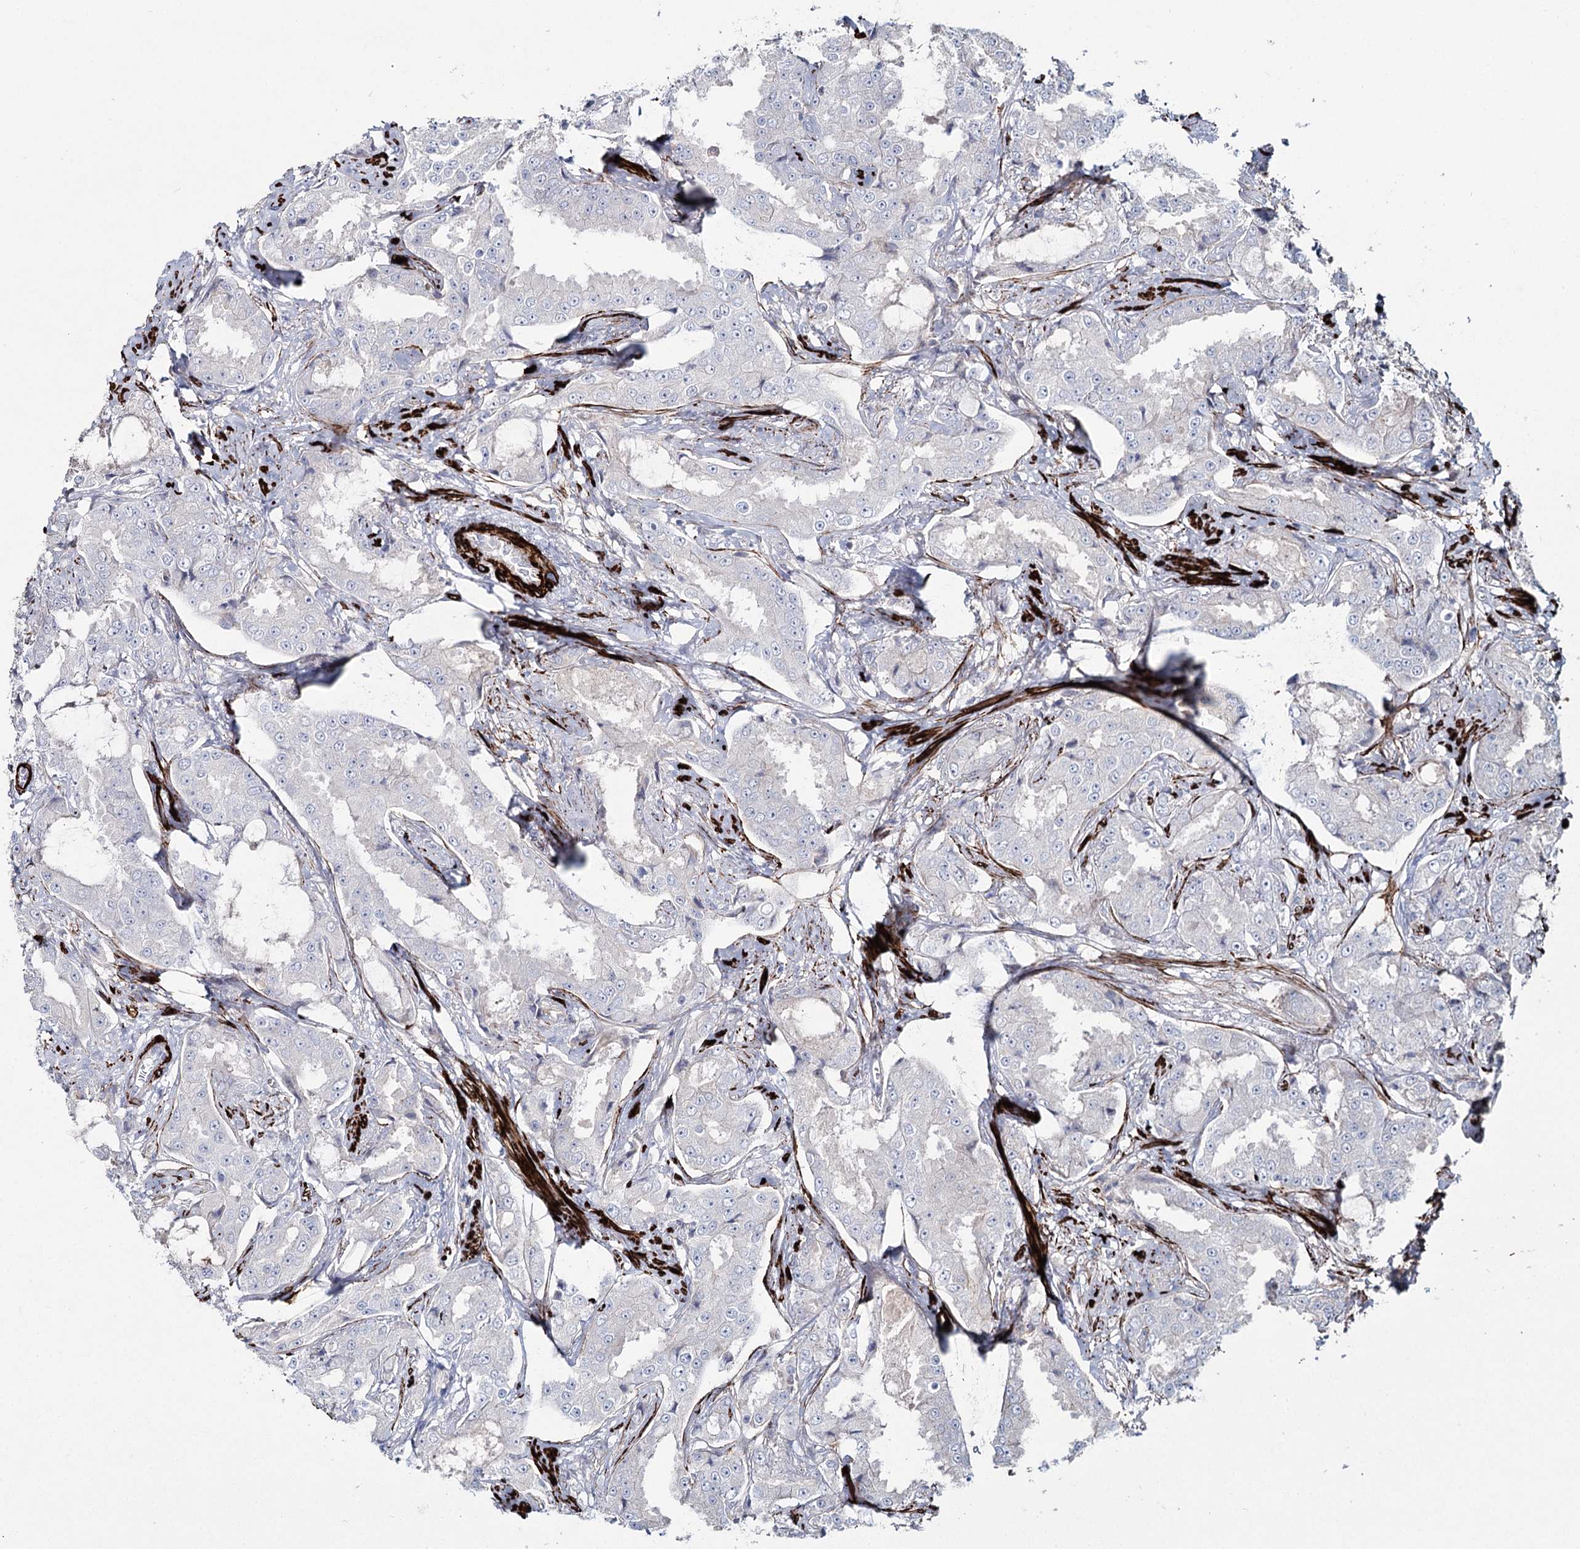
{"staining": {"intensity": "negative", "quantity": "none", "location": "none"}, "tissue": "prostate cancer", "cell_type": "Tumor cells", "image_type": "cancer", "snomed": [{"axis": "morphology", "description": "Adenocarcinoma, High grade"}, {"axis": "topography", "description": "Prostate"}], "caption": "Adenocarcinoma (high-grade) (prostate) stained for a protein using IHC exhibits no positivity tumor cells.", "gene": "SUMF1", "patient": {"sex": "male", "age": 73}}